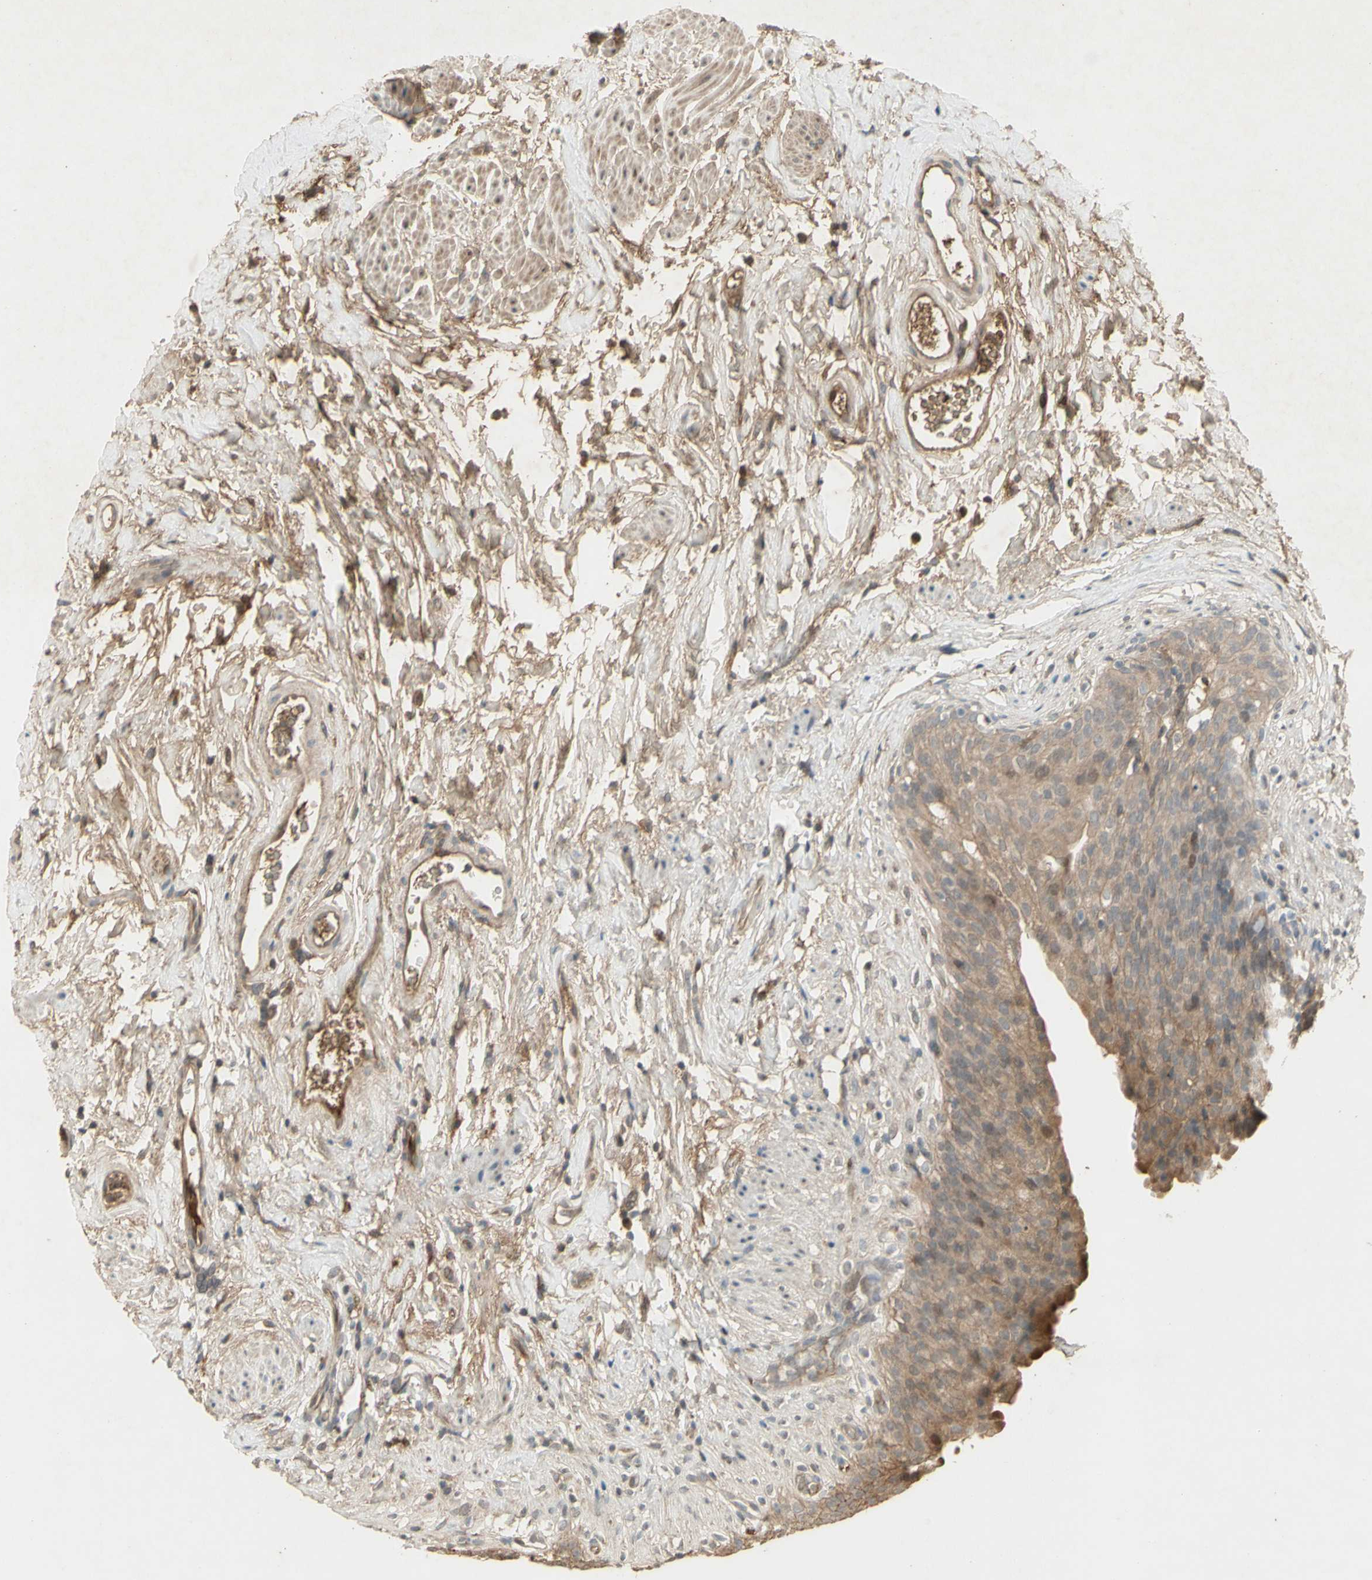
{"staining": {"intensity": "weak", "quantity": "25%-75%", "location": "cytoplasmic/membranous,nuclear"}, "tissue": "urinary bladder", "cell_type": "Urothelial cells", "image_type": "normal", "snomed": [{"axis": "morphology", "description": "Normal tissue, NOS"}, {"axis": "topography", "description": "Urinary bladder"}], "caption": "Urothelial cells show low levels of weak cytoplasmic/membranous,nuclear expression in approximately 25%-75% of cells in normal human urinary bladder.", "gene": "NRG4", "patient": {"sex": "female", "age": 79}}